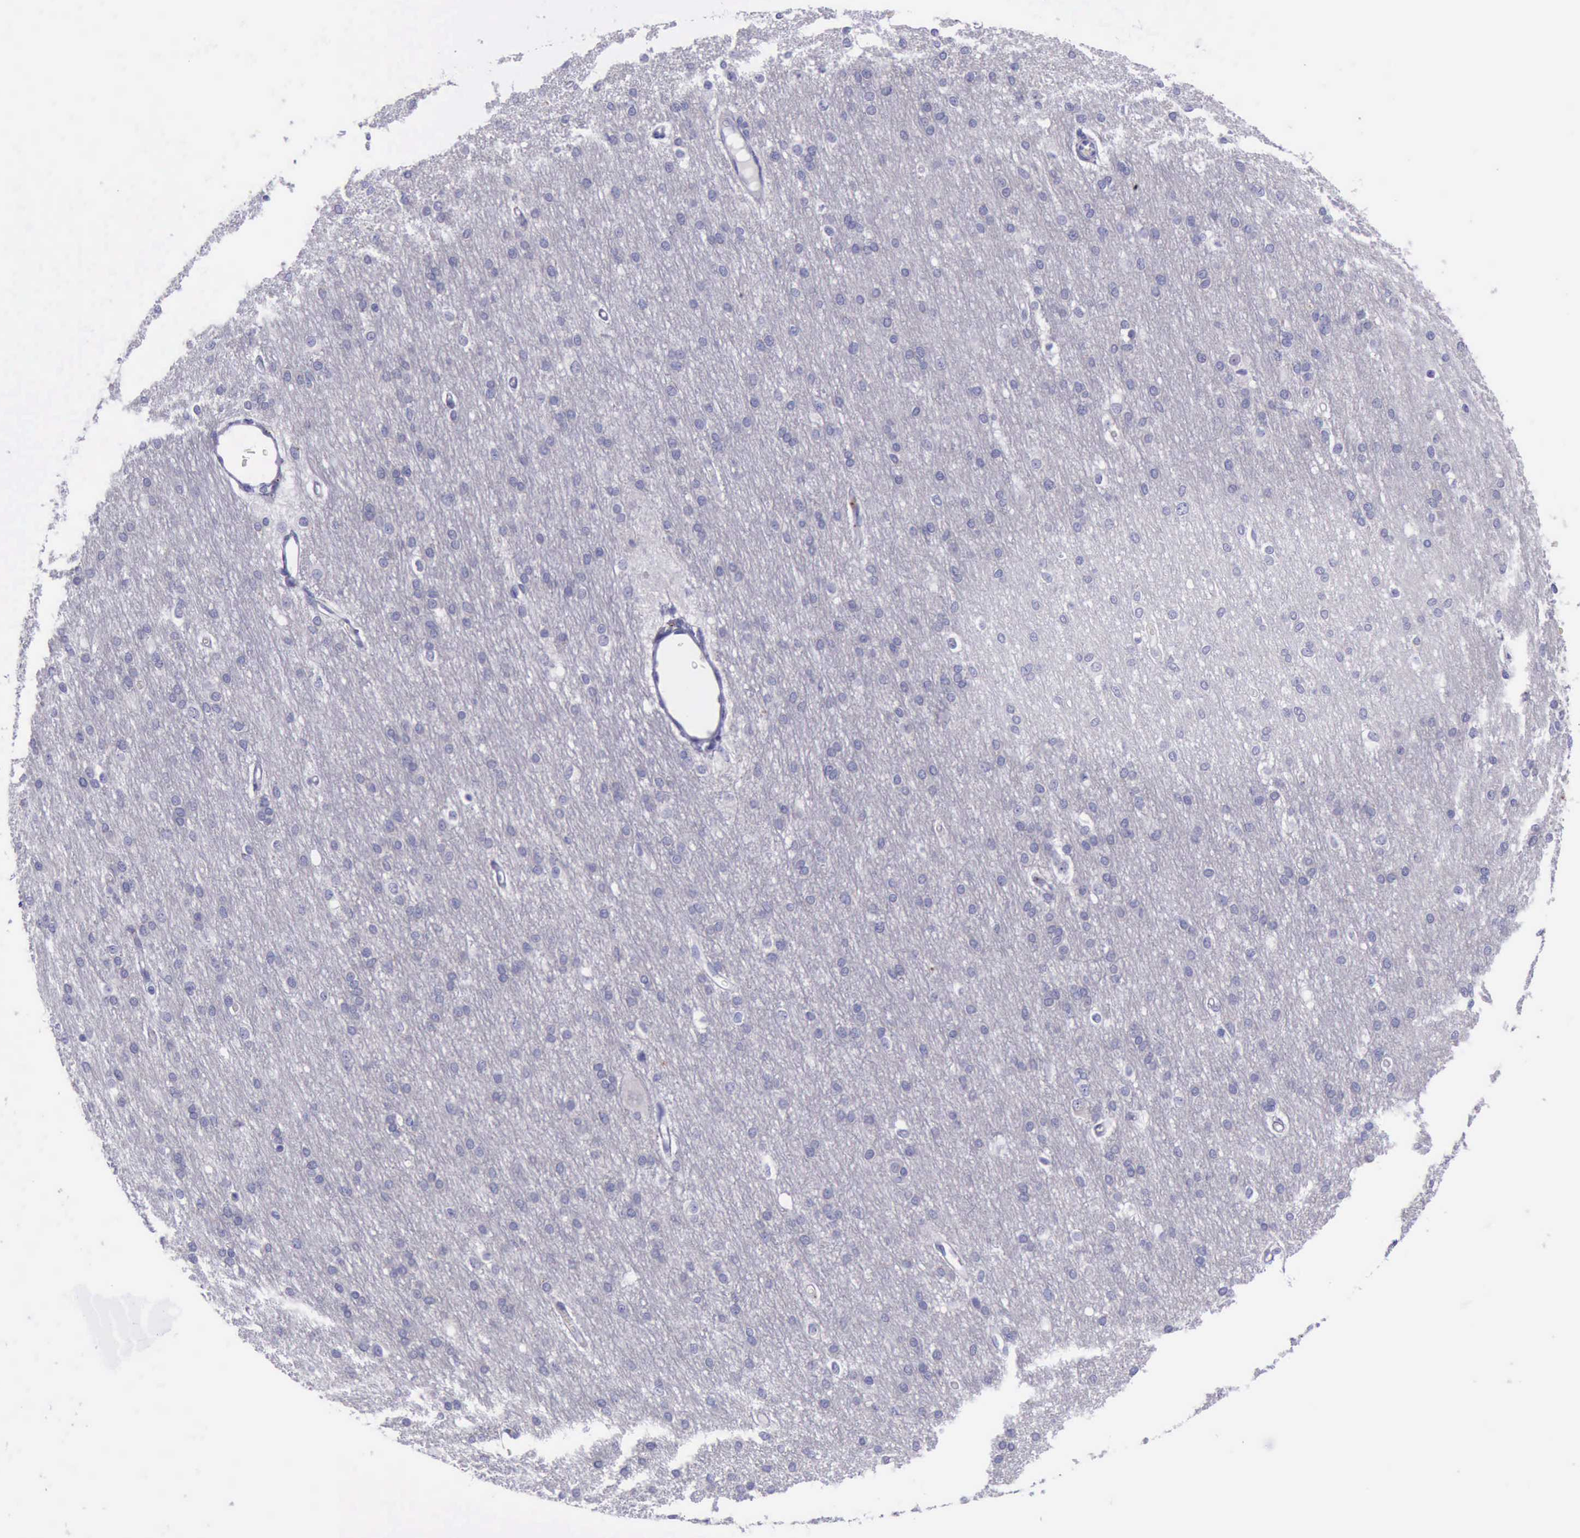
{"staining": {"intensity": "negative", "quantity": "none", "location": "none"}, "tissue": "cerebral cortex", "cell_type": "Endothelial cells", "image_type": "normal", "snomed": [{"axis": "morphology", "description": "Normal tissue, NOS"}, {"axis": "morphology", "description": "Inflammation, NOS"}, {"axis": "topography", "description": "Cerebral cortex"}], "caption": "Immunohistochemical staining of normal cerebral cortex shows no significant expression in endothelial cells.", "gene": "GLA", "patient": {"sex": "male", "age": 6}}